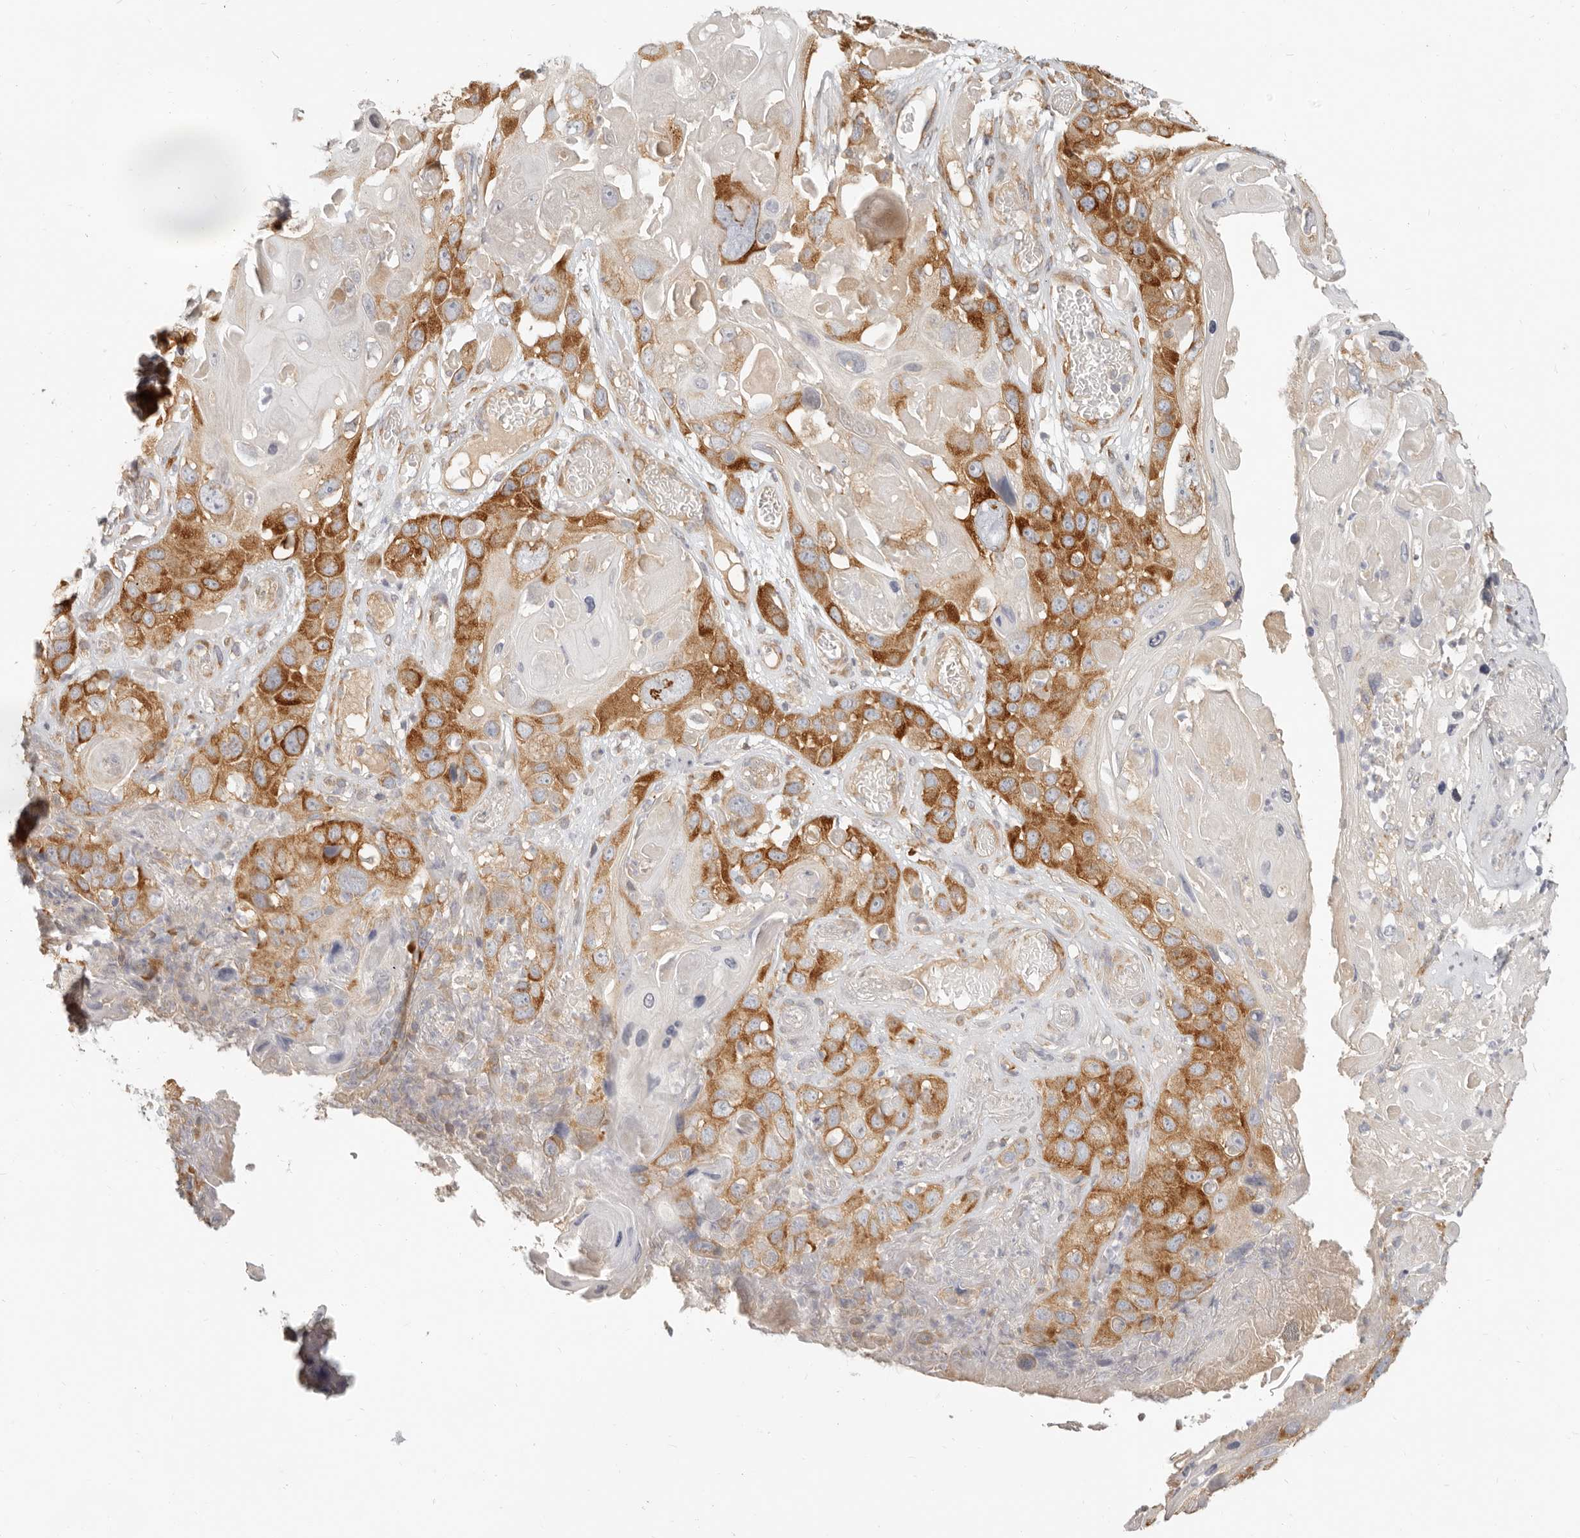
{"staining": {"intensity": "strong", "quantity": "25%-75%", "location": "cytoplasmic/membranous"}, "tissue": "skin cancer", "cell_type": "Tumor cells", "image_type": "cancer", "snomed": [{"axis": "morphology", "description": "Squamous cell carcinoma, NOS"}, {"axis": "topography", "description": "Skin"}], "caption": "An image of human skin cancer (squamous cell carcinoma) stained for a protein reveals strong cytoplasmic/membranous brown staining in tumor cells.", "gene": "PABPC4", "patient": {"sex": "male", "age": 55}}